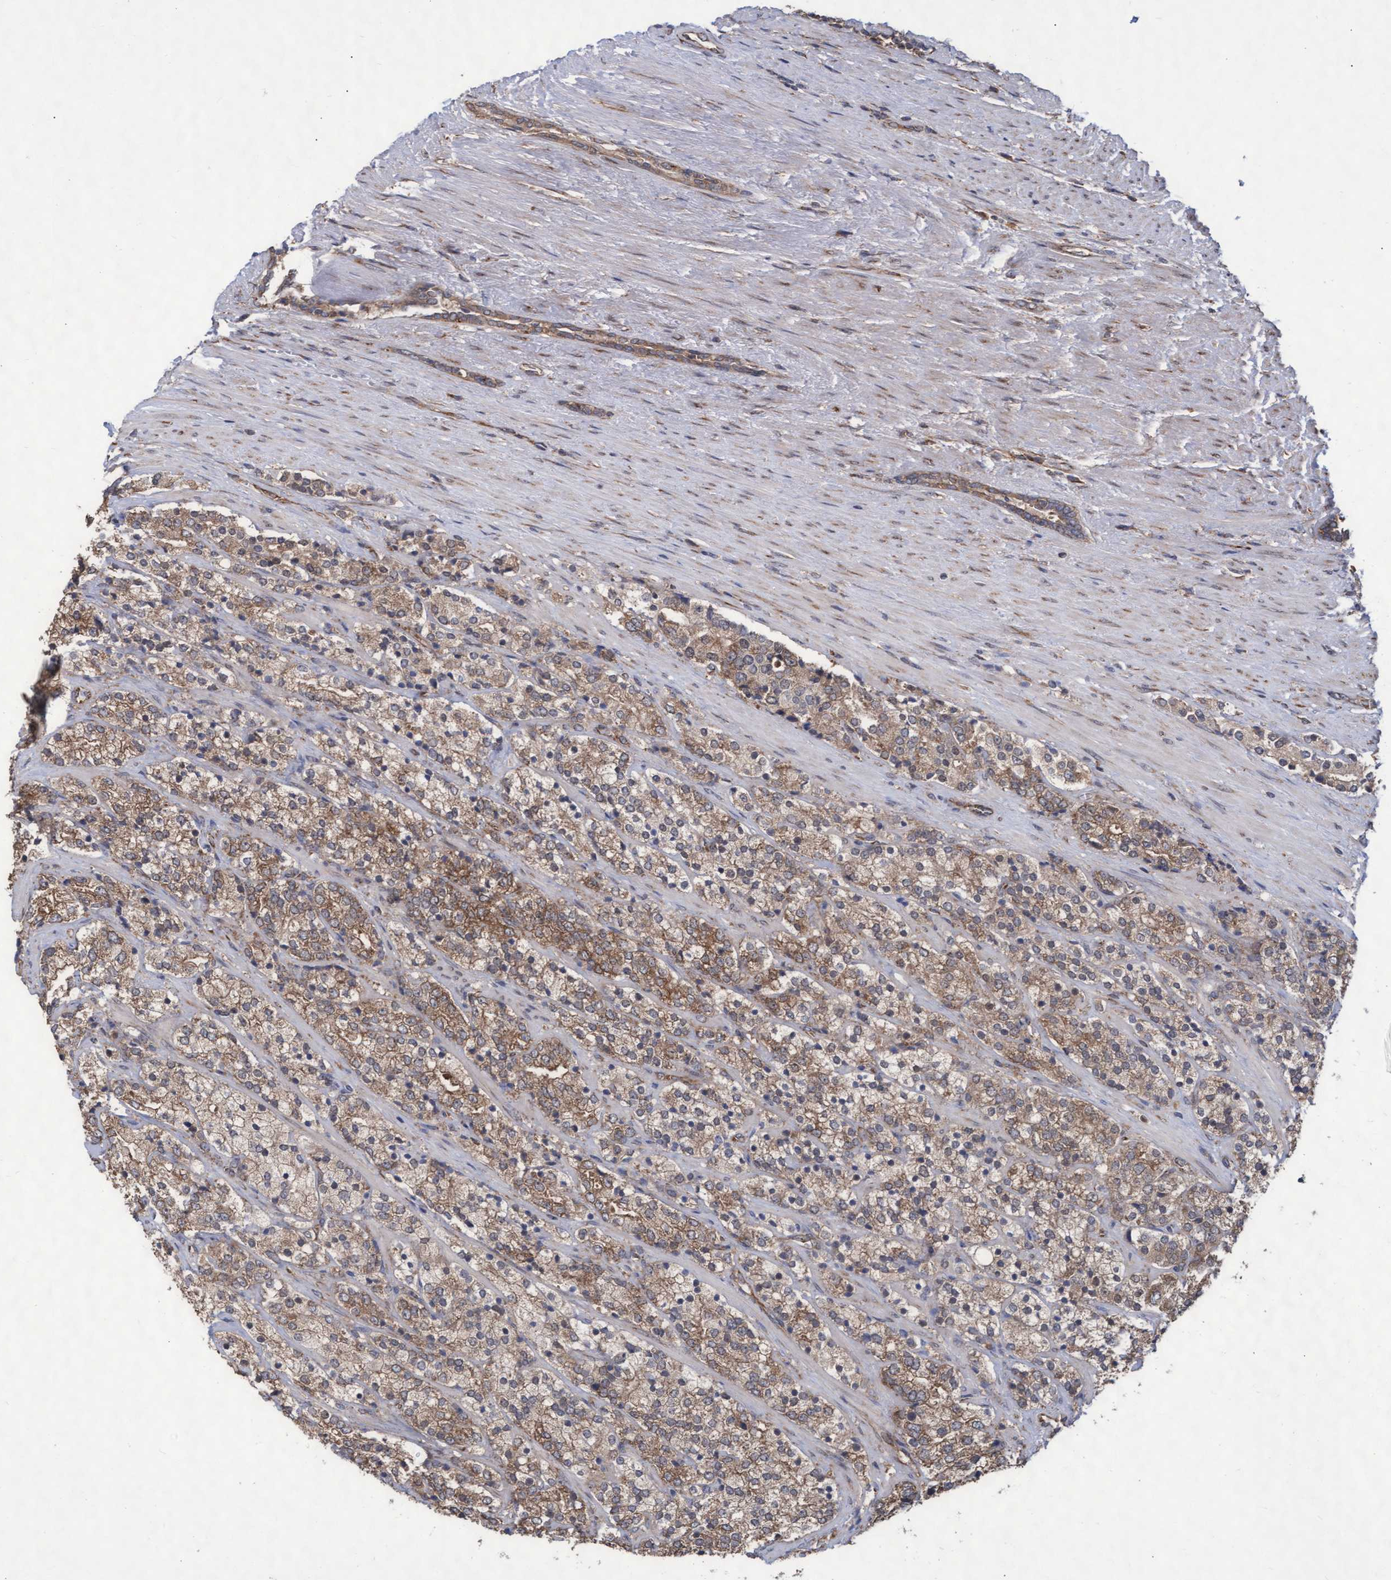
{"staining": {"intensity": "moderate", "quantity": ">75%", "location": "cytoplasmic/membranous"}, "tissue": "prostate cancer", "cell_type": "Tumor cells", "image_type": "cancer", "snomed": [{"axis": "morphology", "description": "Adenocarcinoma, High grade"}, {"axis": "topography", "description": "Prostate"}], "caption": "Prostate cancer stained with a protein marker reveals moderate staining in tumor cells.", "gene": "ABCF2", "patient": {"sex": "male", "age": 71}}